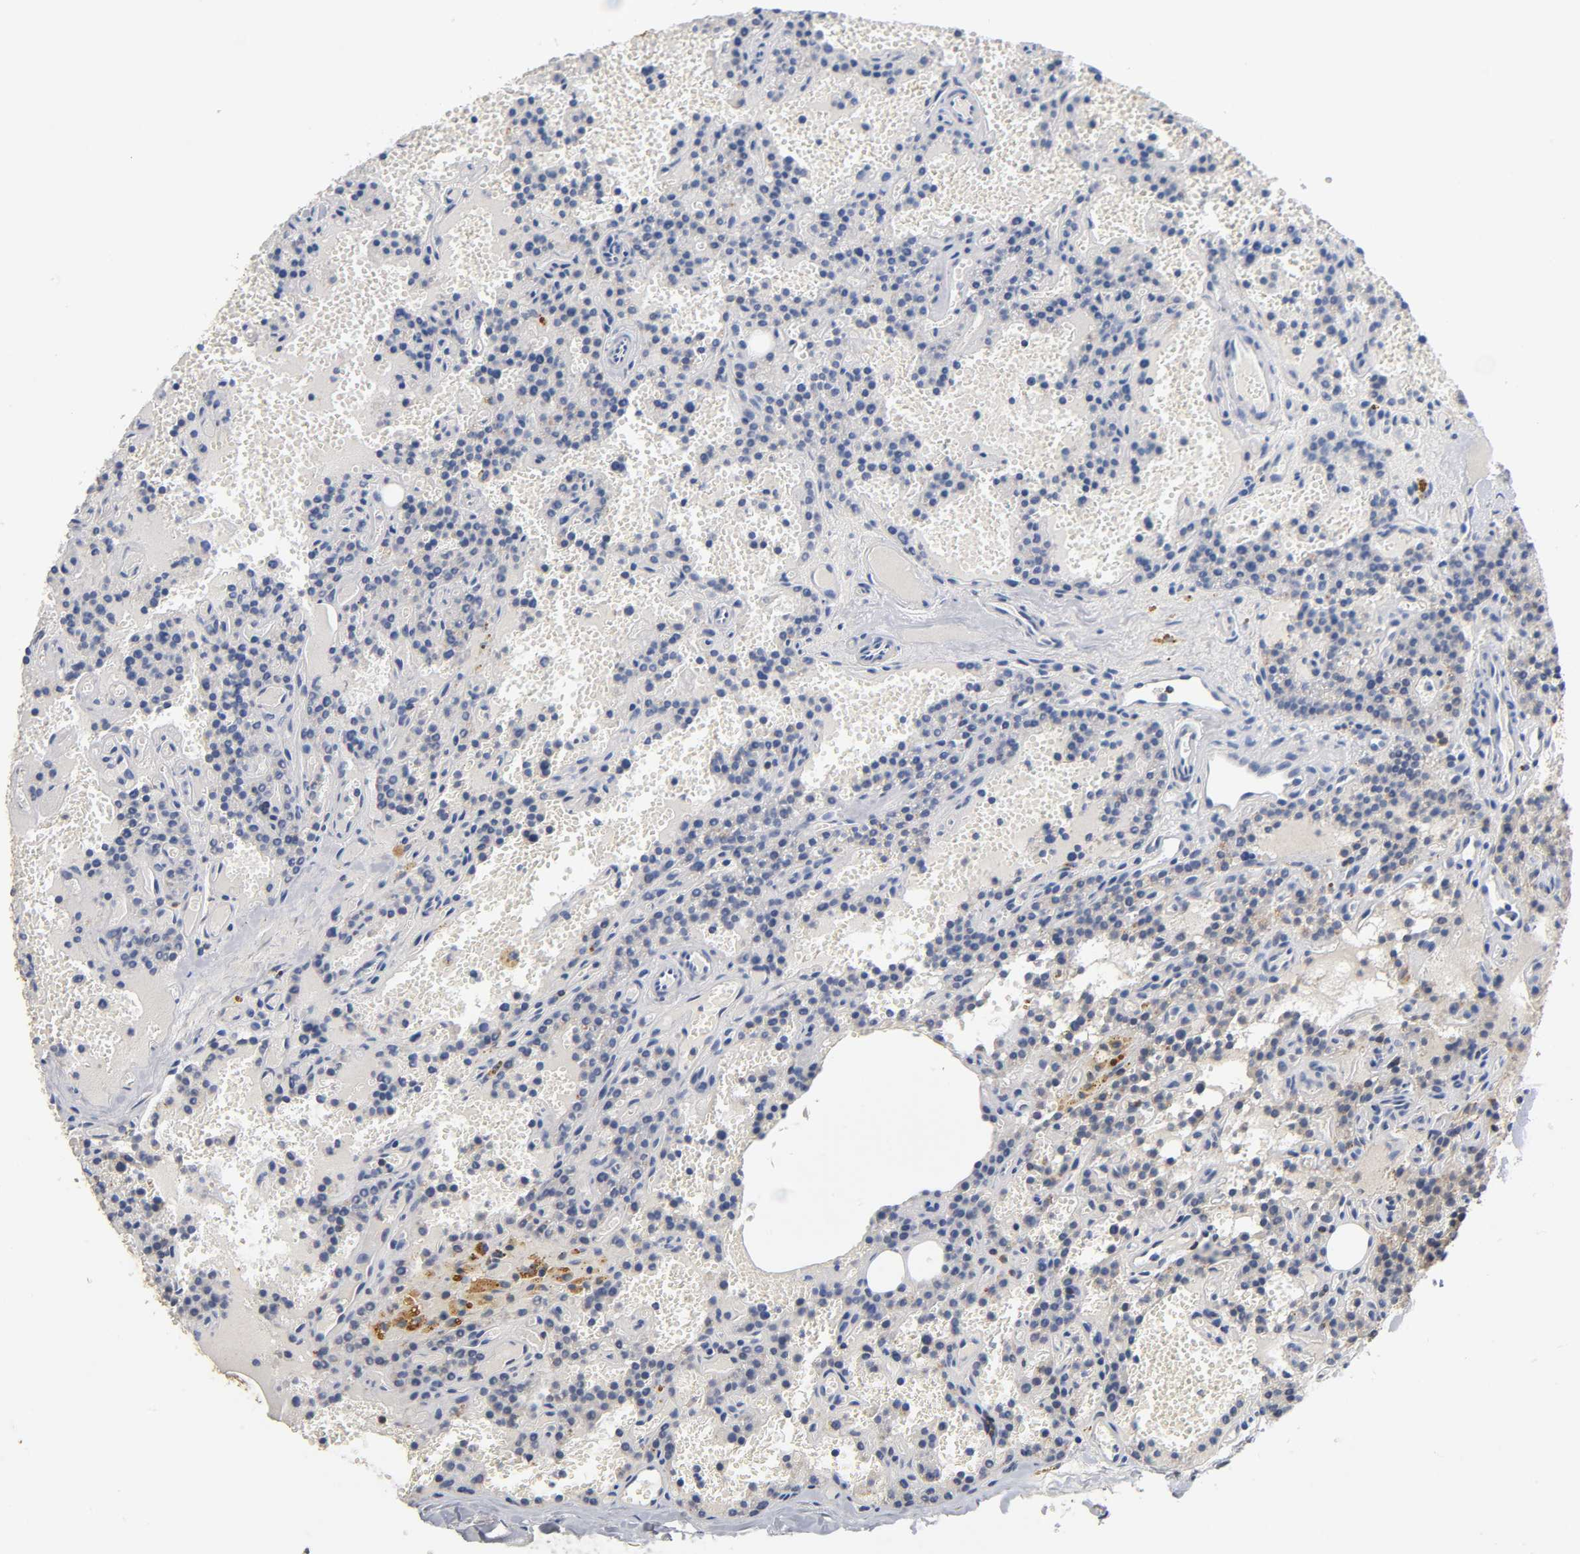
{"staining": {"intensity": "weak", "quantity": "25%-75%", "location": "cytoplasmic/membranous,nuclear"}, "tissue": "parathyroid gland", "cell_type": "Glandular cells", "image_type": "normal", "snomed": [{"axis": "morphology", "description": "Normal tissue, NOS"}, {"axis": "topography", "description": "Parathyroid gland"}], "caption": "Human parathyroid gland stained with a protein marker exhibits weak staining in glandular cells.", "gene": "UCKL1", "patient": {"sex": "male", "age": 25}}